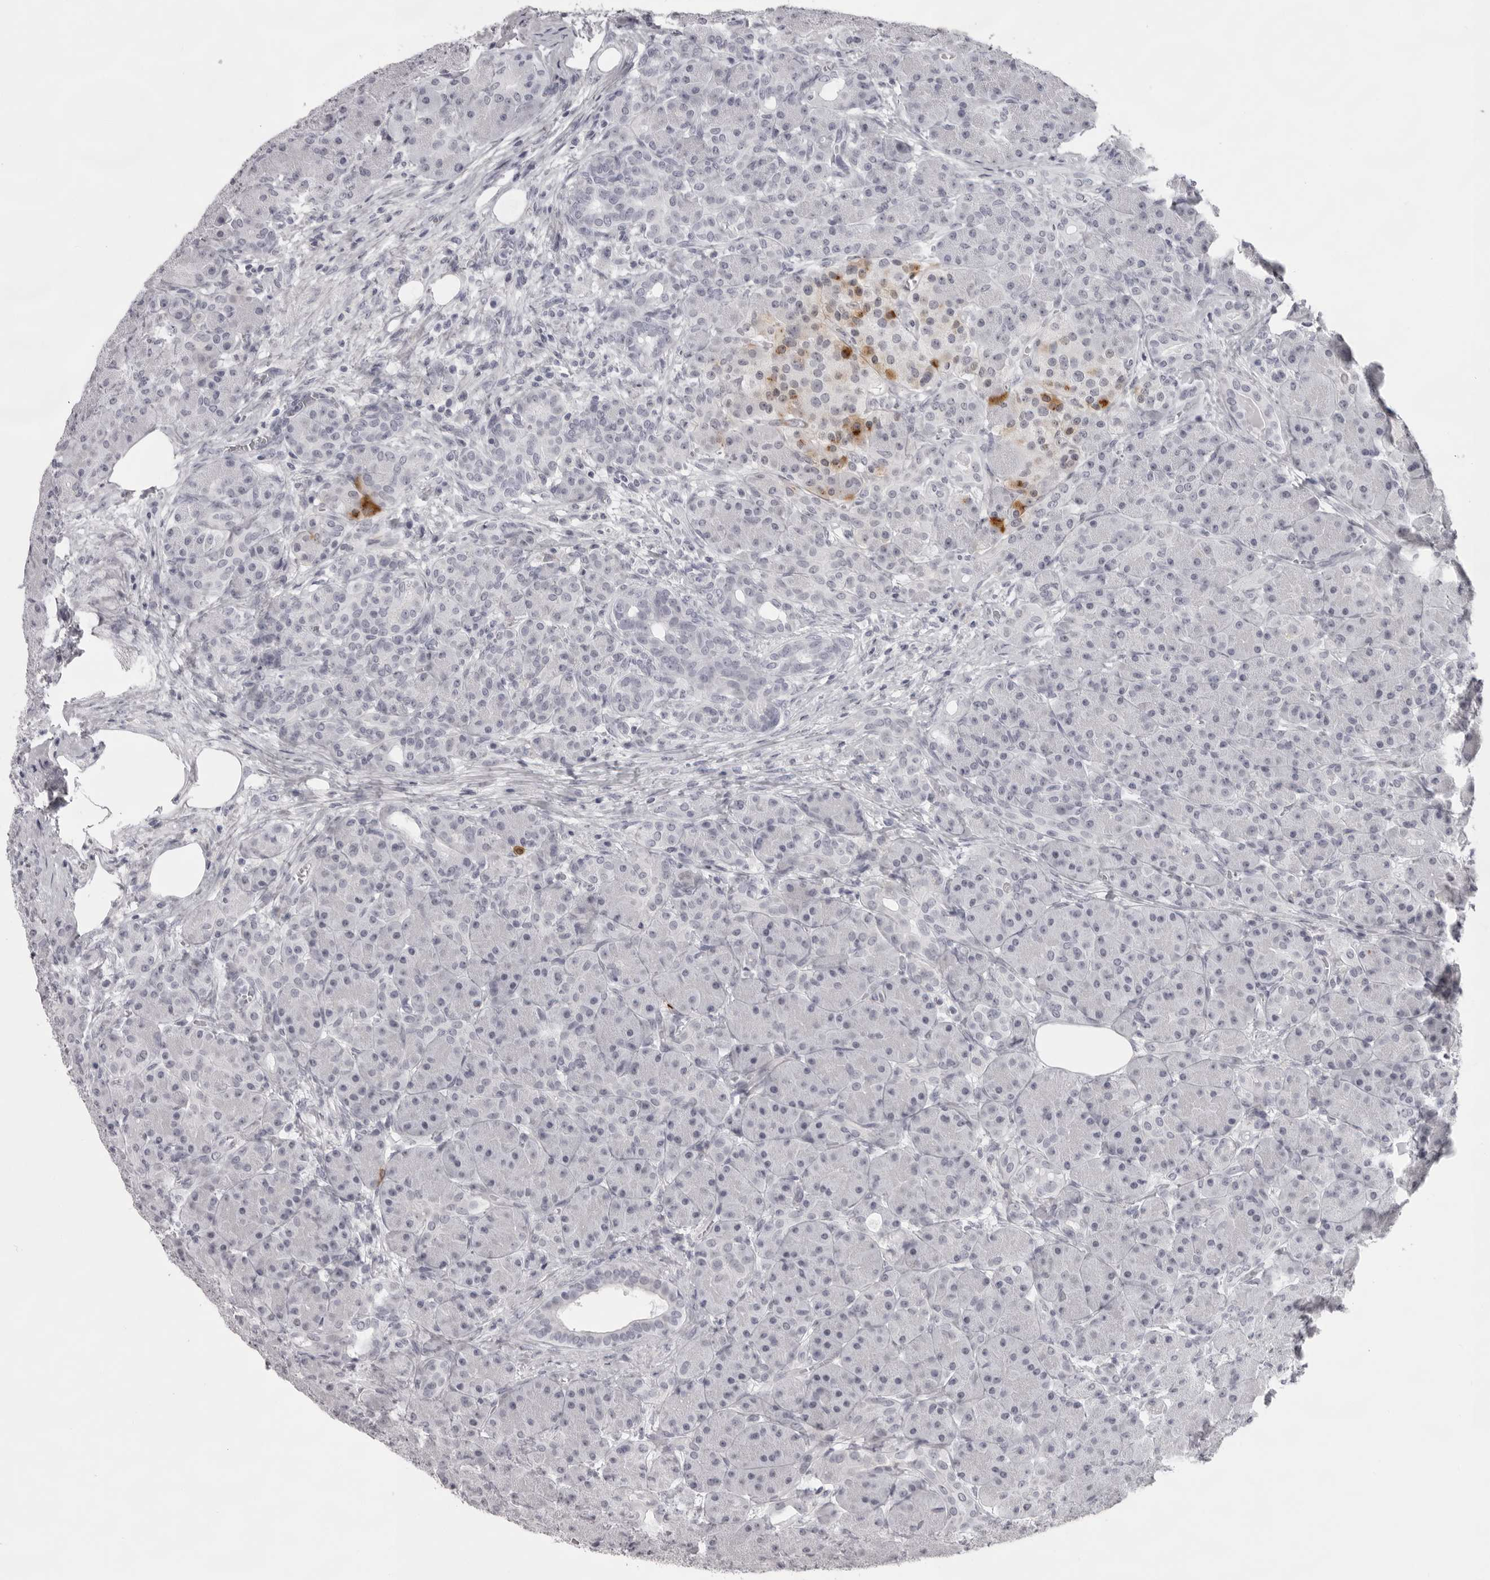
{"staining": {"intensity": "negative", "quantity": "none", "location": "none"}, "tissue": "pancreas", "cell_type": "Exocrine glandular cells", "image_type": "normal", "snomed": [{"axis": "morphology", "description": "Normal tissue, NOS"}, {"axis": "topography", "description": "Pancreas"}], "caption": "Image shows no significant protein expression in exocrine glandular cells of unremarkable pancreas. (Brightfield microscopy of DAB IHC at high magnification).", "gene": "NUDT18", "patient": {"sex": "male", "age": 63}}